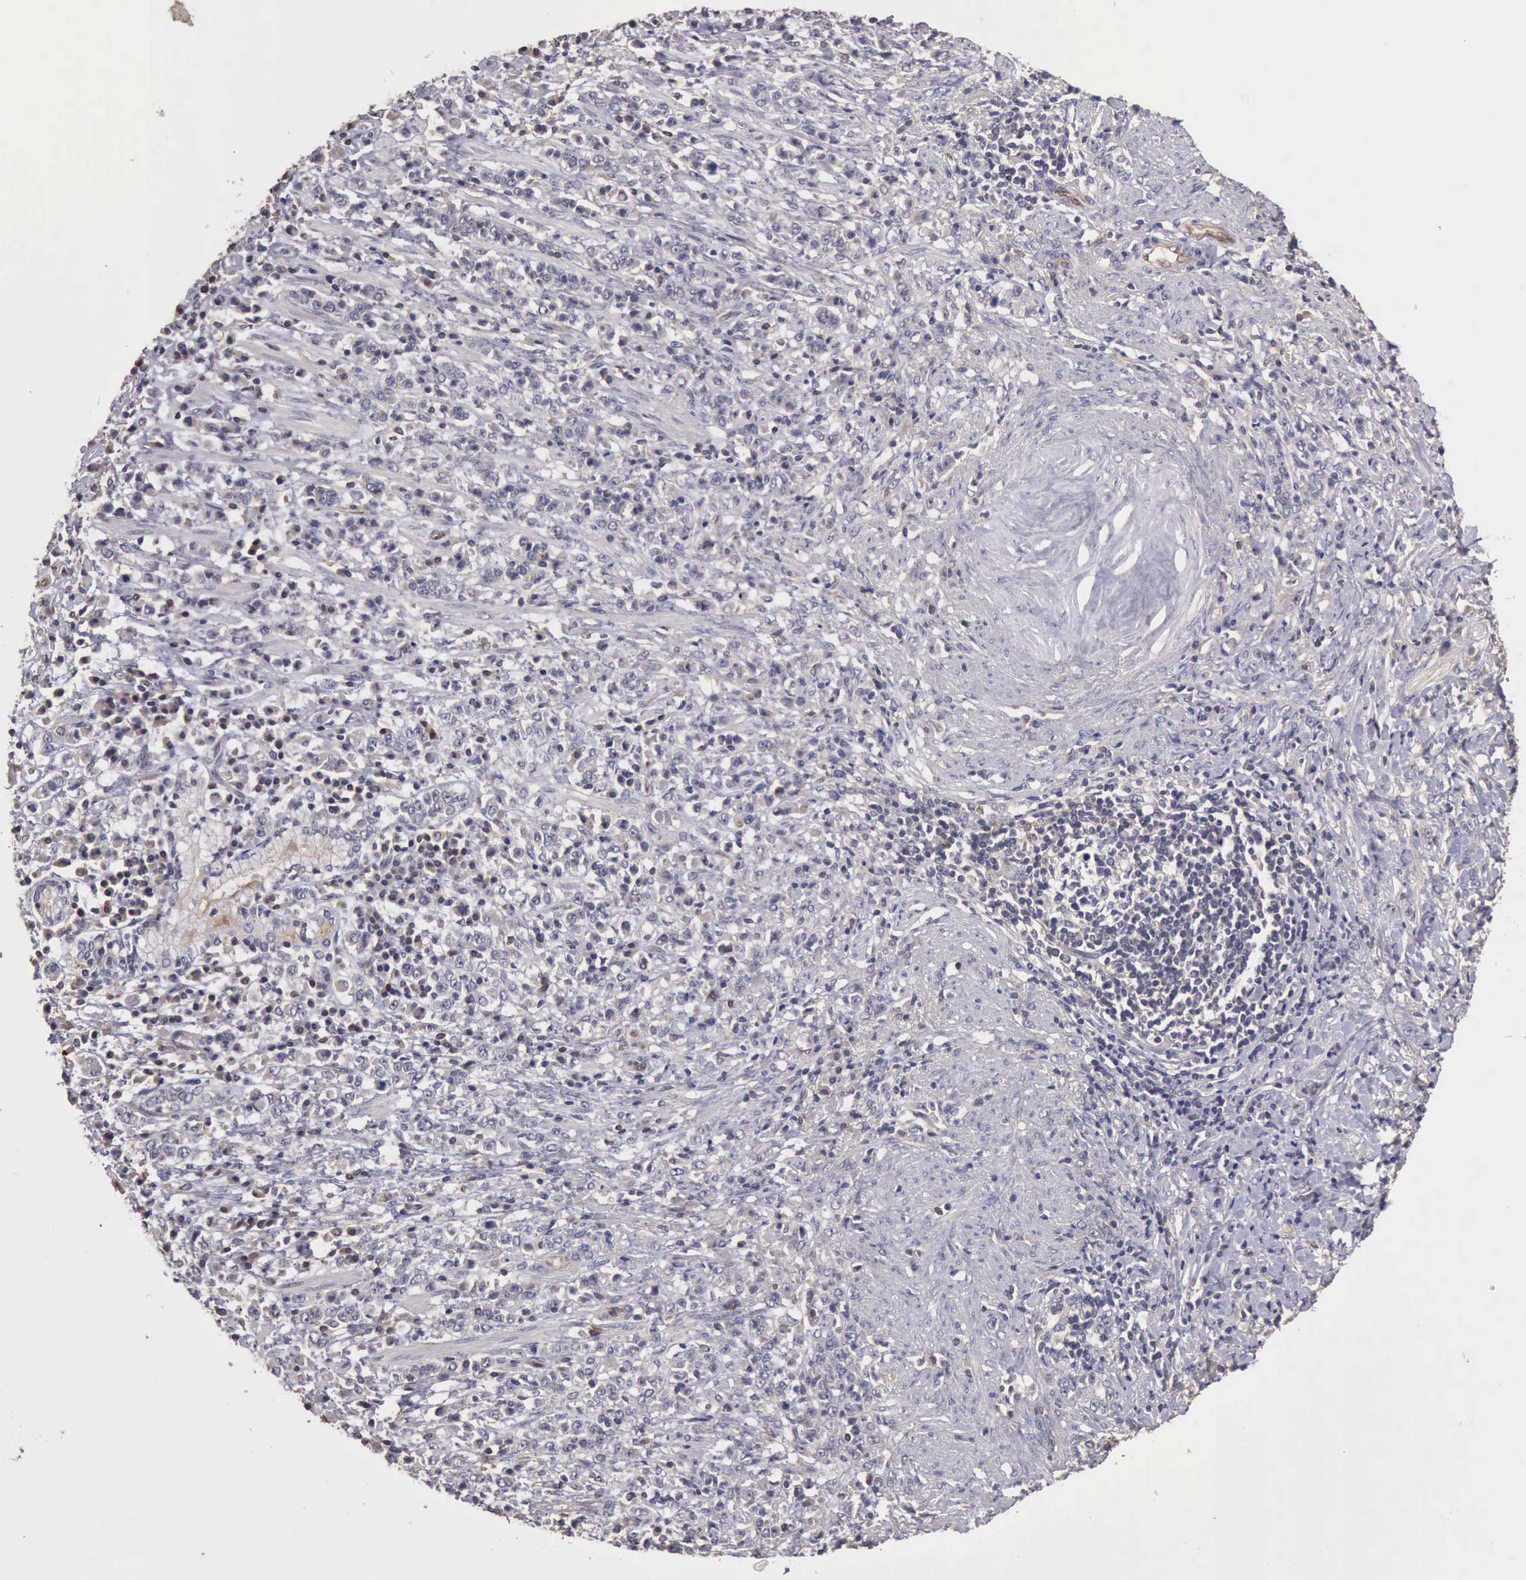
{"staining": {"intensity": "negative", "quantity": "none", "location": "none"}, "tissue": "stomach cancer", "cell_type": "Tumor cells", "image_type": "cancer", "snomed": [{"axis": "morphology", "description": "Adenocarcinoma, NOS"}, {"axis": "topography", "description": "Stomach, lower"}], "caption": "Immunohistochemical staining of human stomach adenocarcinoma demonstrates no significant staining in tumor cells.", "gene": "BMX", "patient": {"sex": "male", "age": 88}}